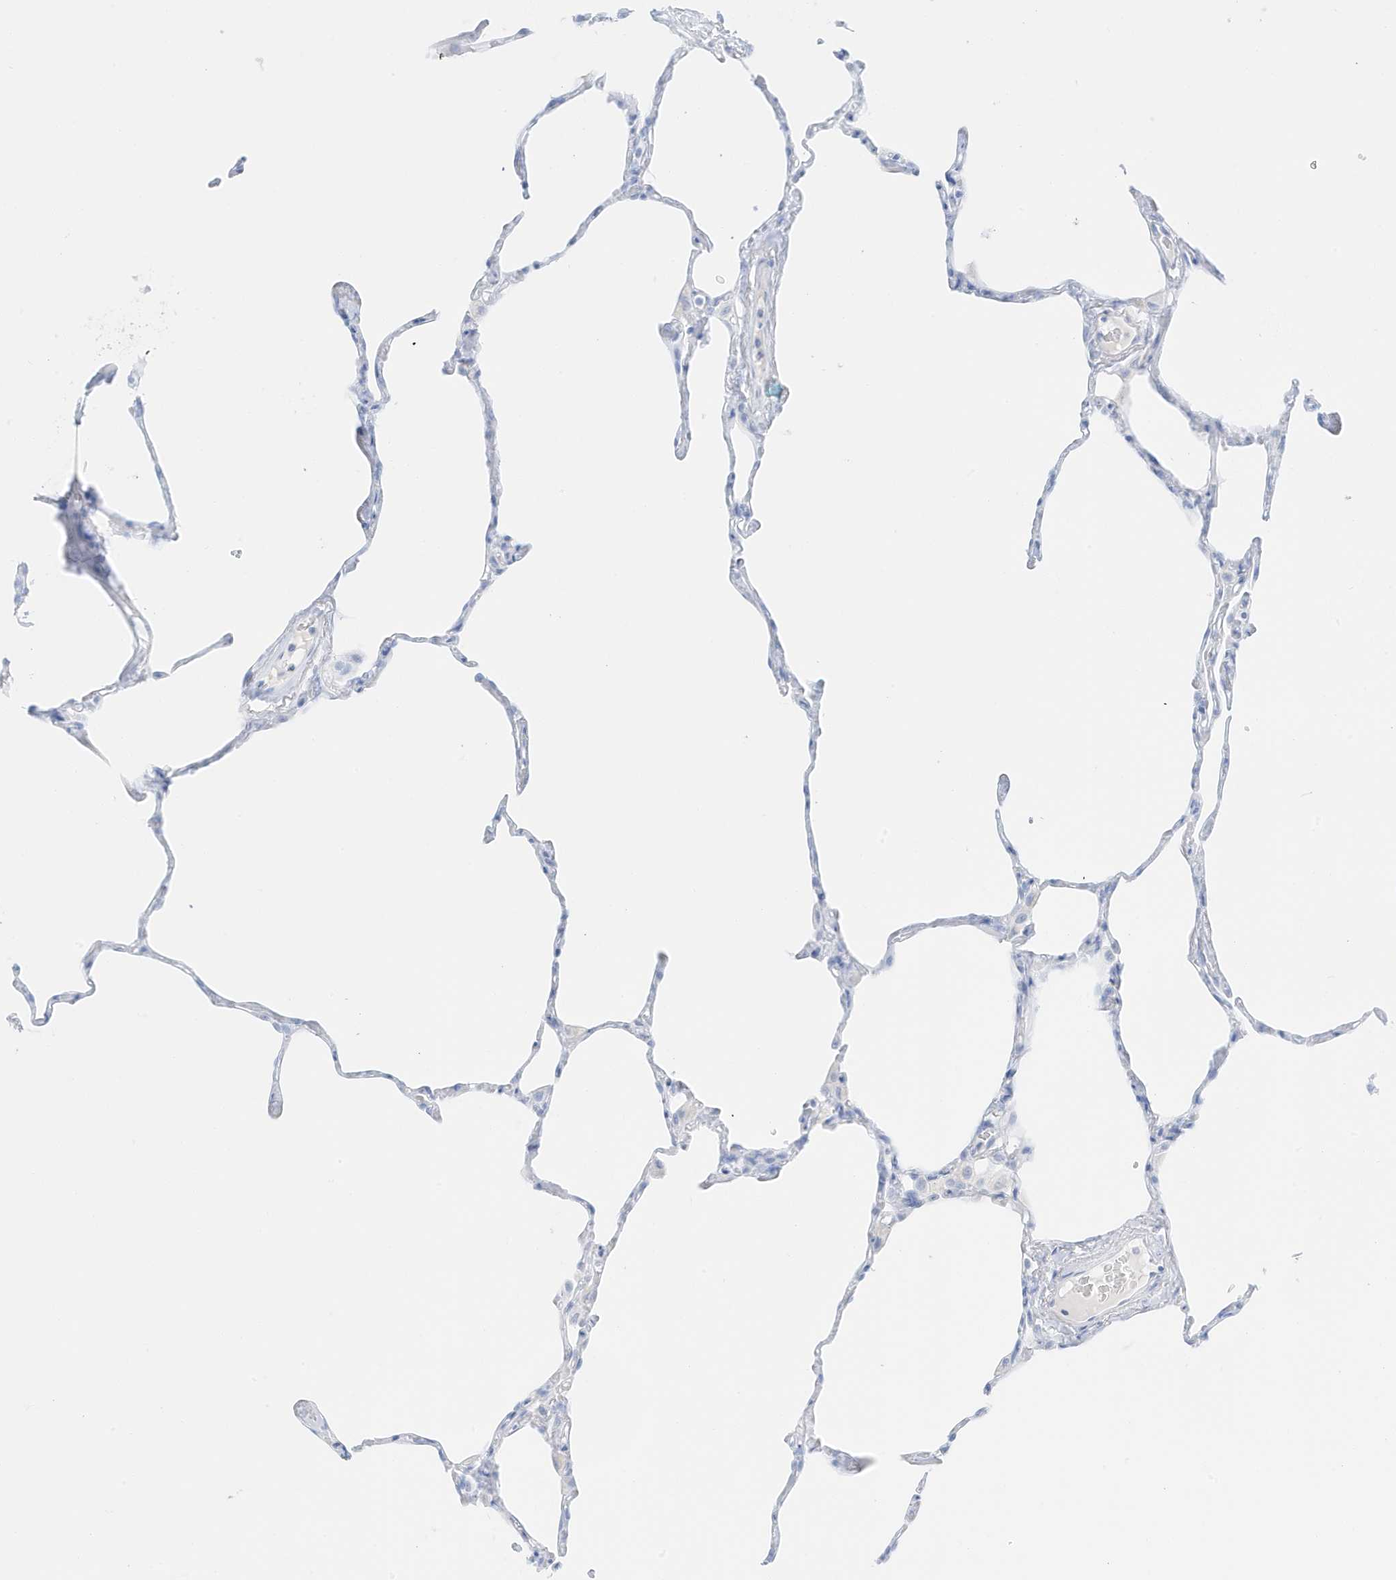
{"staining": {"intensity": "negative", "quantity": "none", "location": "none"}, "tissue": "lung", "cell_type": "Alveolar cells", "image_type": "normal", "snomed": [{"axis": "morphology", "description": "Normal tissue, NOS"}, {"axis": "topography", "description": "Lung"}], "caption": "High magnification brightfield microscopy of unremarkable lung stained with DAB (brown) and counterstained with hematoxylin (blue): alveolar cells show no significant staining.", "gene": "SLC22A13", "patient": {"sex": "male", "age": 65}}